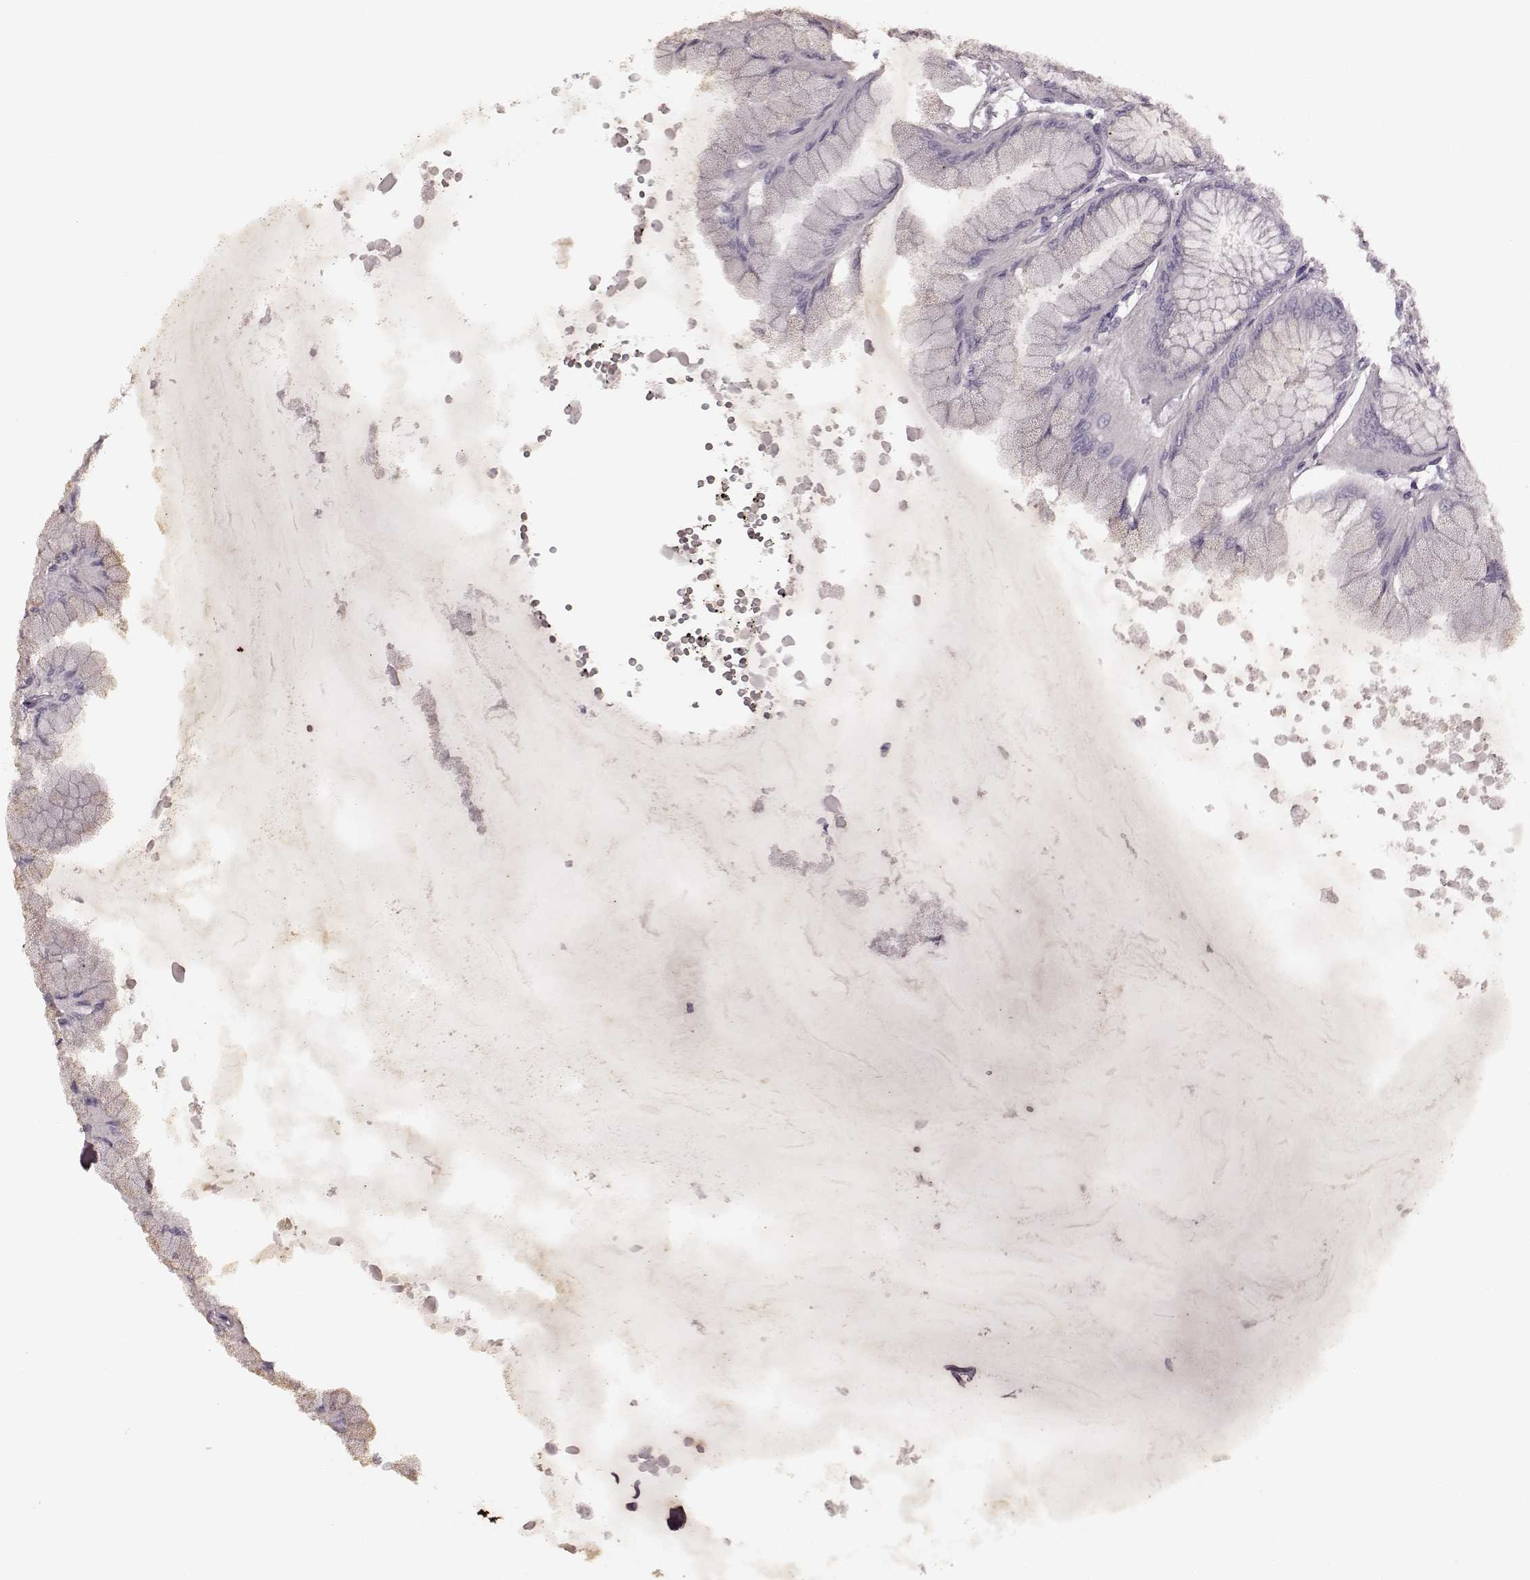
{"staining": {"intensity": "negative", "quantity": "none", "location": "none"}, "tissue": "stomach", "cell_type": "Glandular cells", "image_type": "normal", "snomed": [{"axis": "morphology", "description": "Normal tissue, NOS"}, {"axis": "topography", "description": "Stomach, upper"}], "caption": "Glandular cells show no significant expression in unremarkable stomach. (Stains: DAB immunohistochemistry with hematoxylin counter stain, Microscopy: brightfield microscopy at high magnification).", "gene": "TRPM1", "patient": {"sex": "male", "age": 60}}